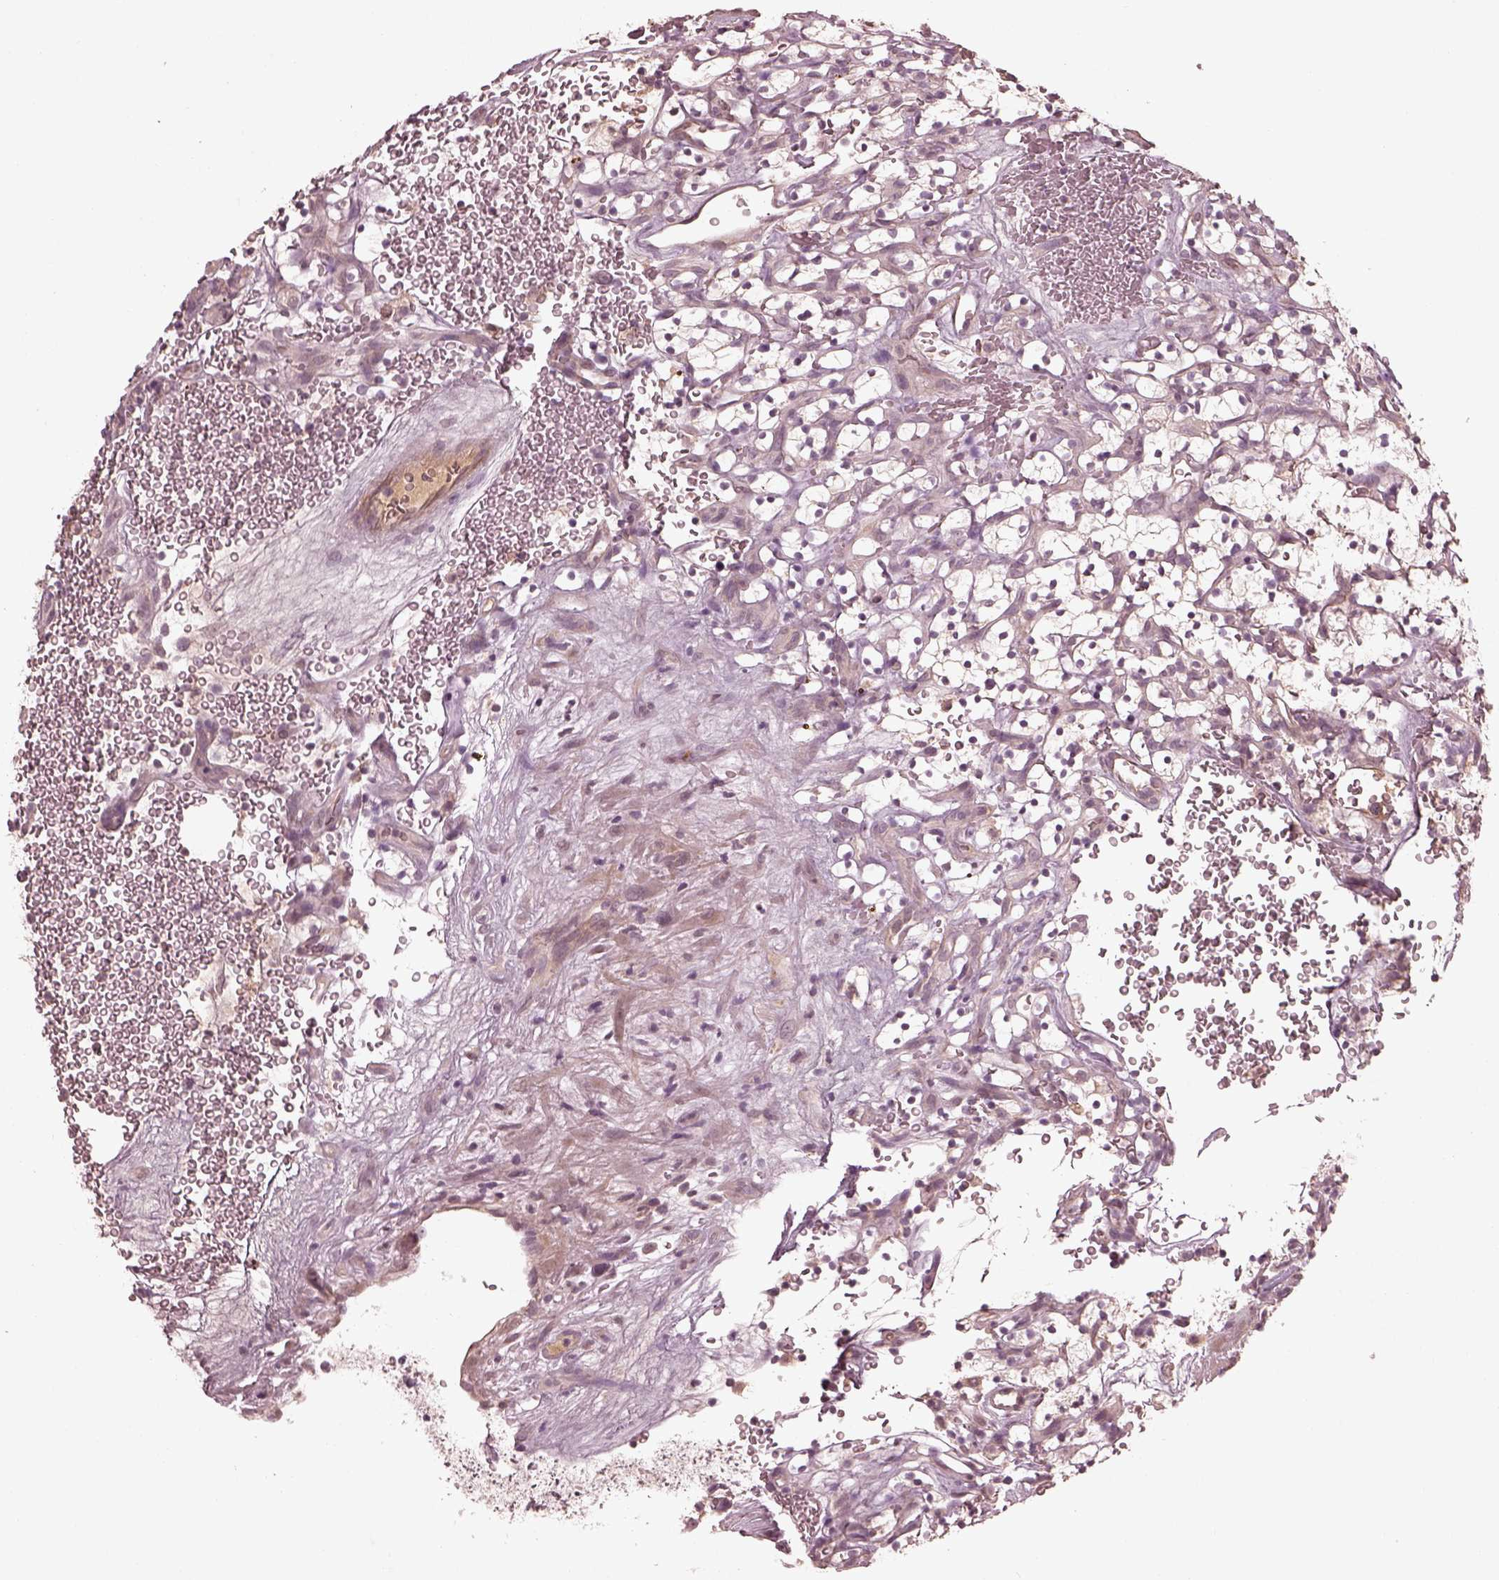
{"staining": {"intensity": "negative", "quantity": "none", "location": "none"}, "tissue": "renal cancer", "cell_type": "Tumor cells", "image_type": "cancer", "snomed": [{"axis": "morphology", "description": "Adenocarcinoma, NOS"}, {"axis": "topography", "description": "Kidney"}], "caption": "Histopathology image shows no significant protein positivity in tumor cells of renal adenocarcinoma.", "gene": "VWA5B1", "patient": {"sex": "female", "age": 64}}